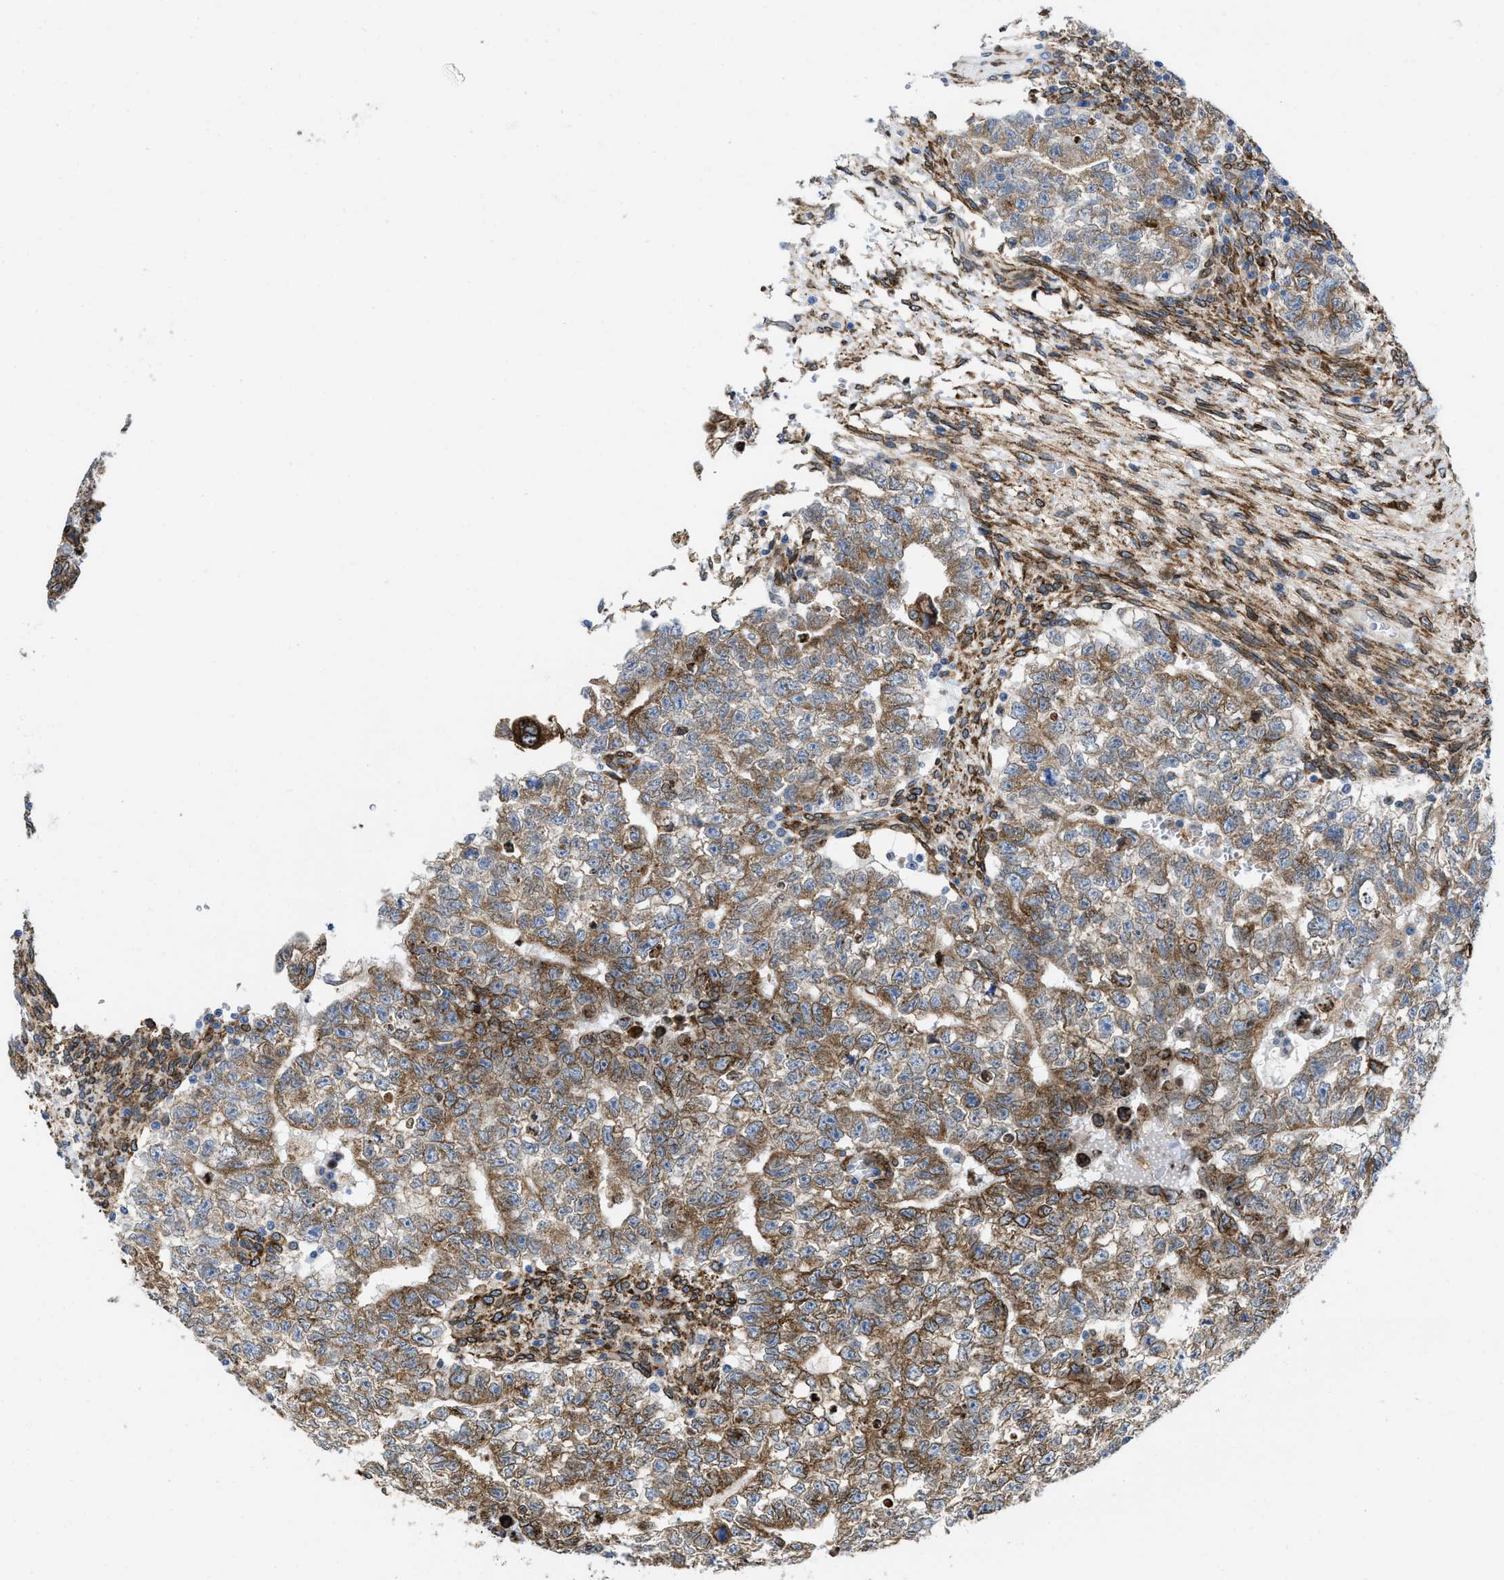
{"staining": {"intensity": "moderate", "quantity": ">75%", "location": "cytoplasmic/membranous"}, "tissue": "testis cancer", "cell_type": "Tumor cells", "image_type": "cancer", "snomed": [{"axis": "morphology", "description": "Seminoma, NOS"}, {"axis": "morphology", "description": "Carcinoma, Embryonal, NOS"}, {"axis": "topography", "description": "Testis"}], "caption": "This is an image of immunohistochemistry (IHC) staining of testis cancer (embryonal carcinoma), which shows moderate expression in the cytoplasmic/membranous of tumor cells.", "gene": "ERLIN2", "patient": {"sex": "male", "age": 38}}